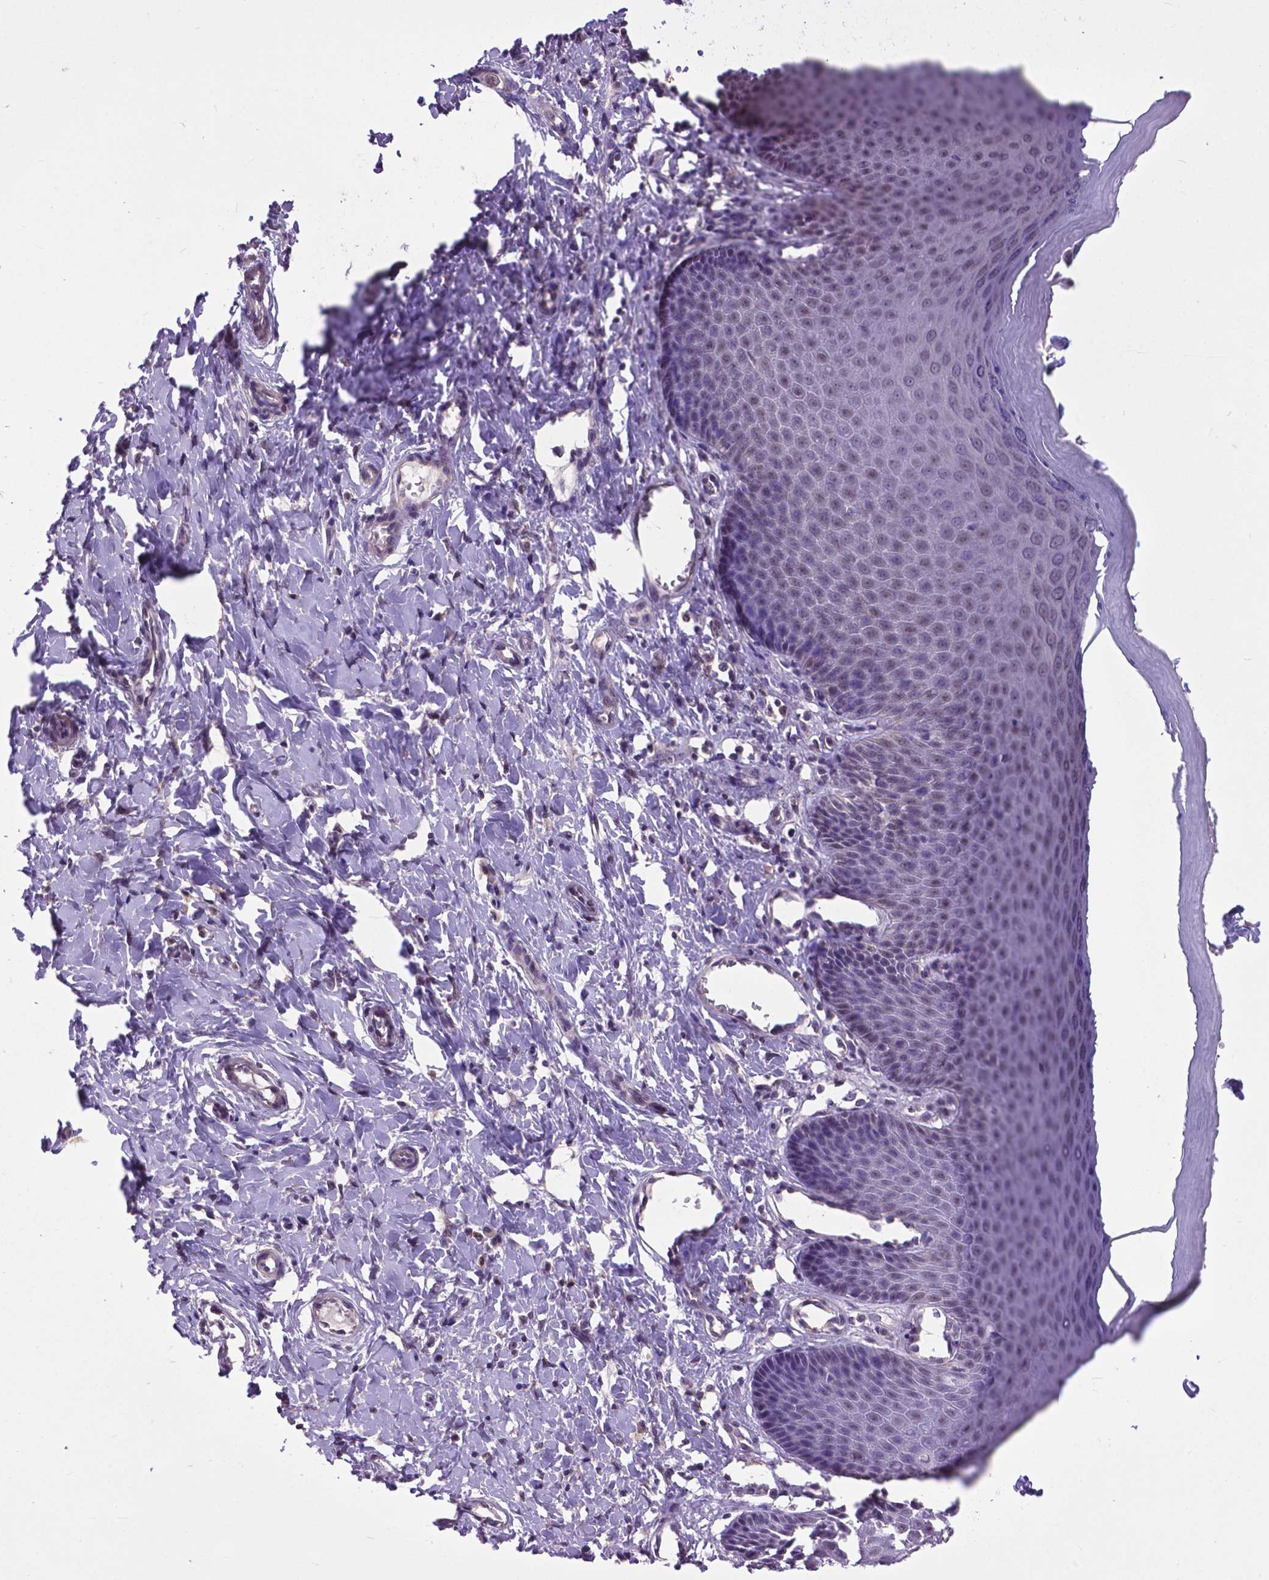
{"staining": {"intensity": "moderate", "quantity": "25%-75%", "location": "nuclear"}, "tissue": "vagina", "cell_type": "Squamous epithelial cells", "image_type": "normal", "snomed": [{"axis": "morphology", "description": "Normal tissue, NOS"}, {"axis": "topography", "description": "Vagina"}], "caption": "IHC (DAB (3,3'-diaminobenzidine)) staining of unremarkable human vagina demonstrates moderate nuclear protein expression in approximately 25%-75% of squamous epithelial cells. The staining was performed using DAB, with brown indicating positive protein expression. Nuclei are stained blue with hematoxylin.", "gene": "OTUB1", "patient": {"sex": "female", "age": 83}}